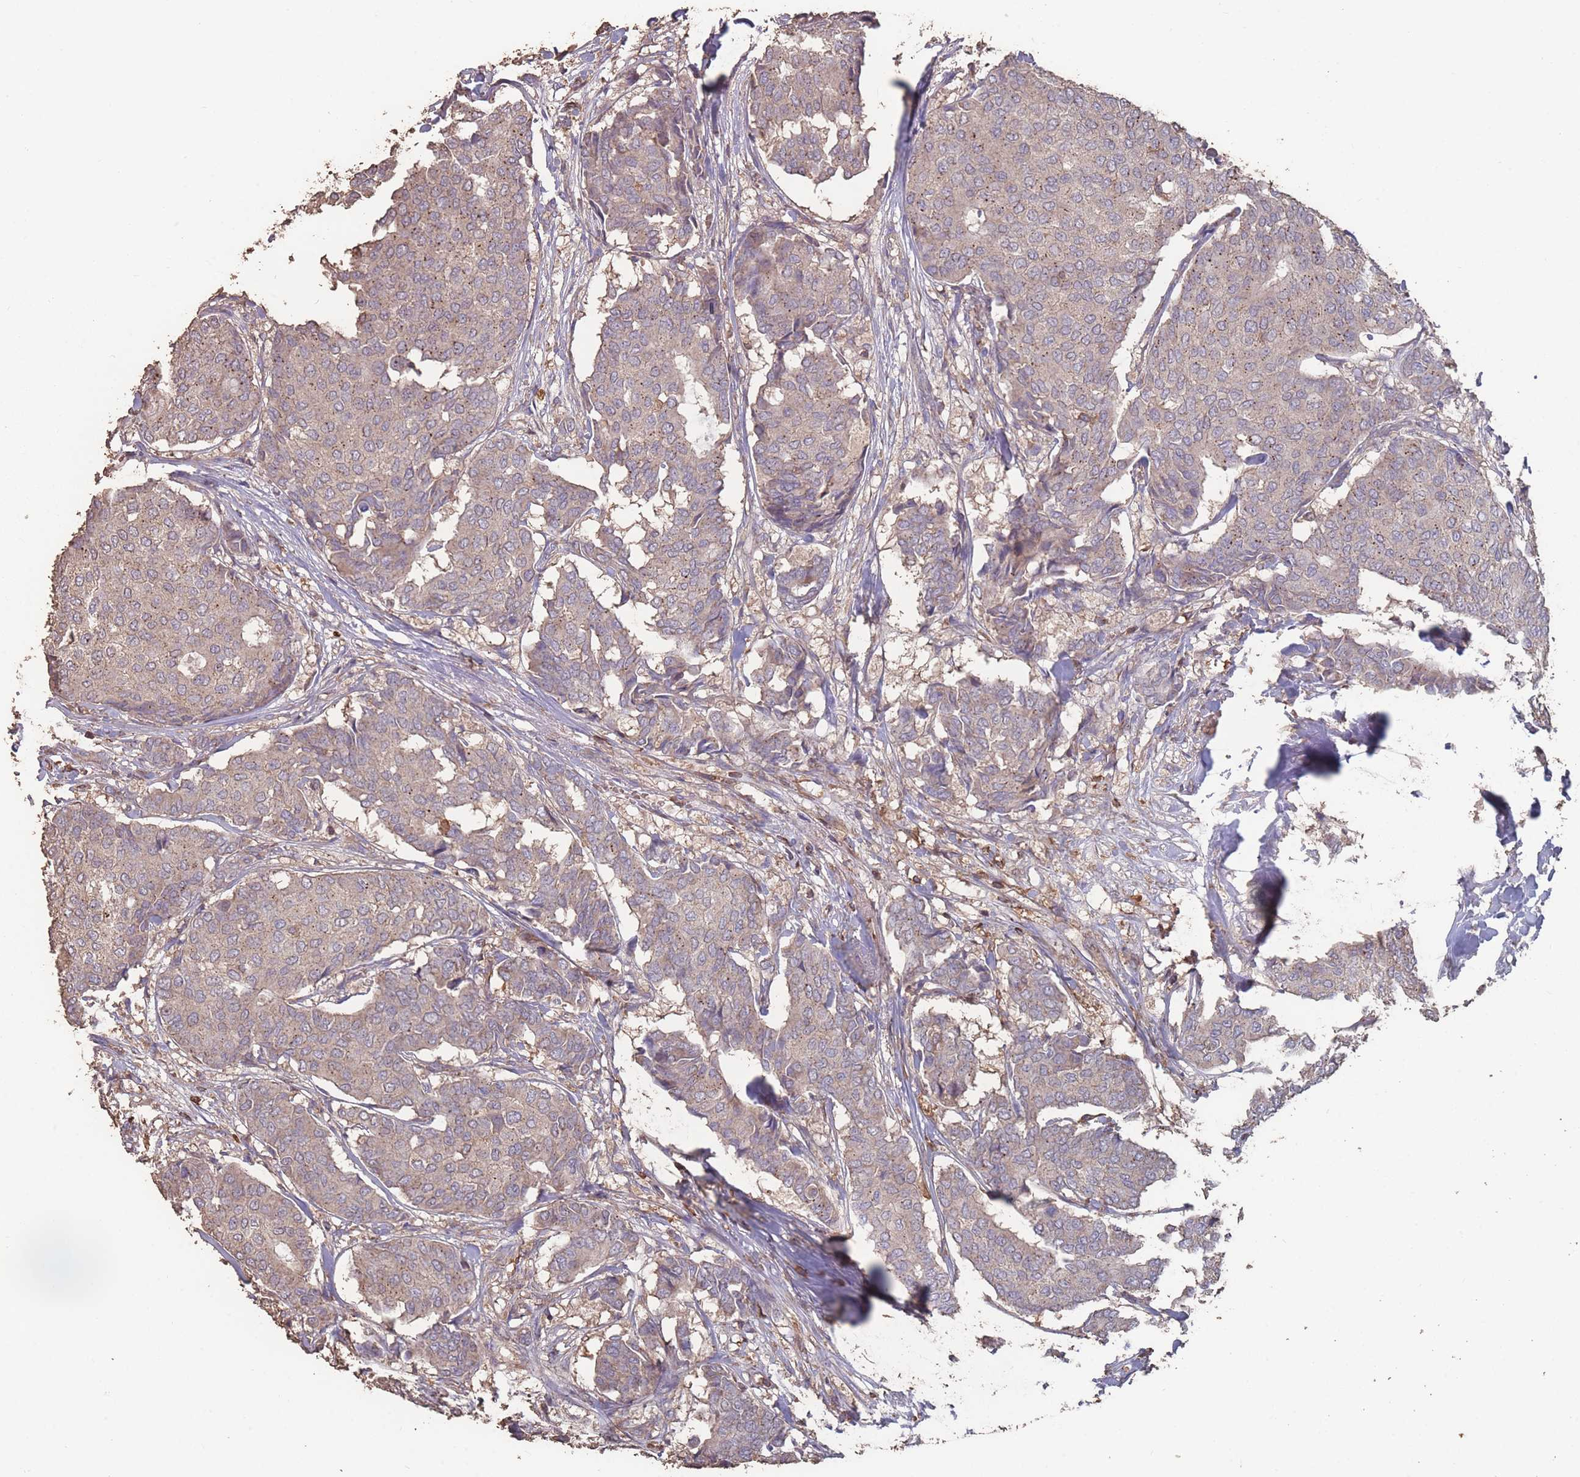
{"staining": {"intensity": "weak", "quantity": "<25%", "location": "cytoplasmic/membranous"}, "tissue": "breast cancer", "cell_type": "Tumor cells", "image_type": "cancer", "snomed": [{"axis": "morphology", "description": "Duct carcinoma"}, {"axis": "topography", "description": "Breast"}], "caption": "Tumor cells show no significant positivity in breast infiltrating ductal carcinoma.", "gene": "CD33", "patient": {"sex": "female", "age": 75}}